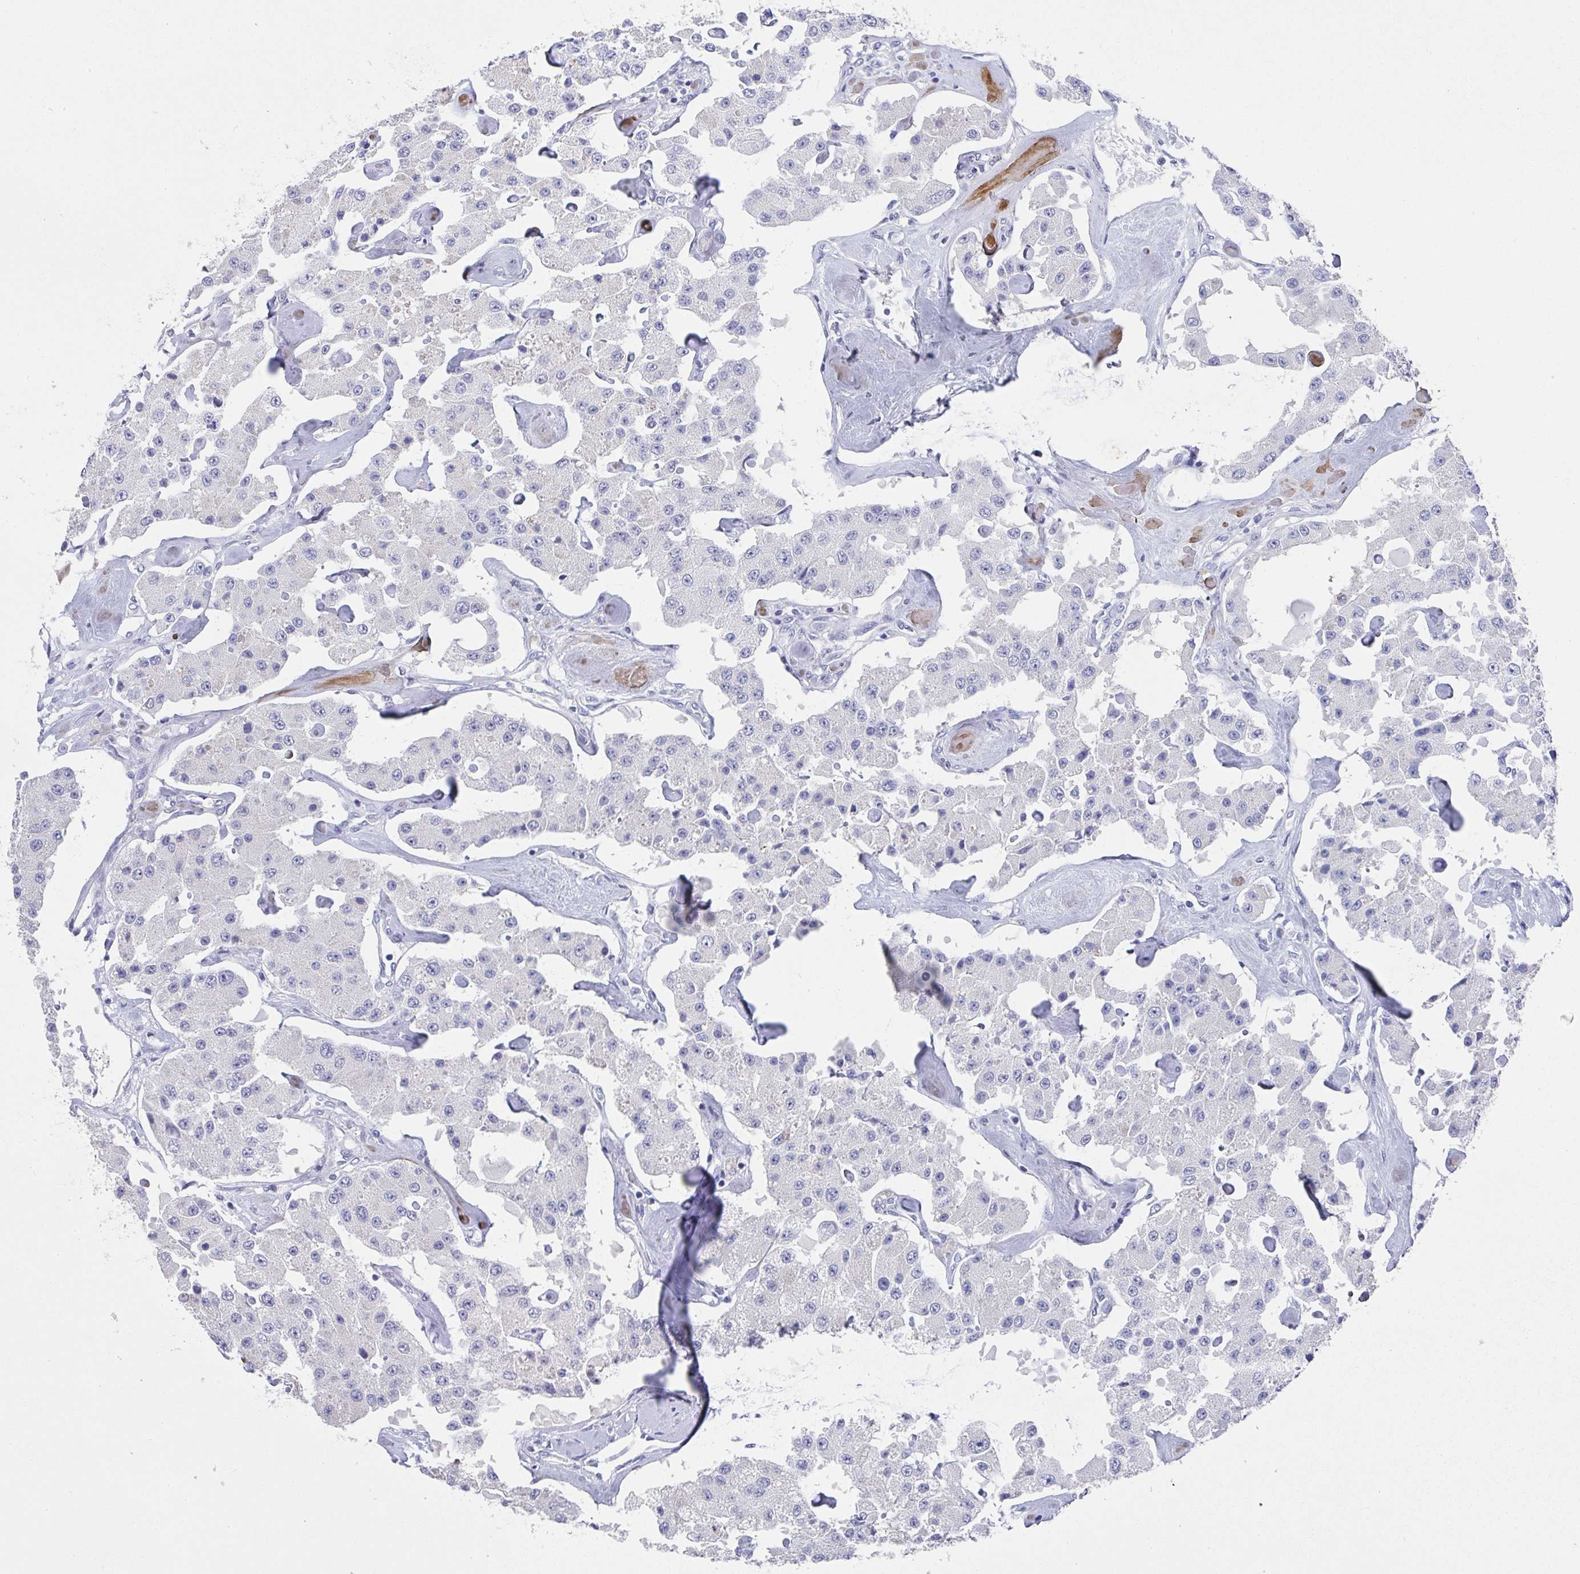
{"staining": {"intensity": "negative", "quantity": "none", "location": "none"}, "tissue": "carcinoid", "cell_type": "Tumor cells", "image_type": "cancer", "snomed": [{"axis": "morphology", "description": "Carcinoid, malignant, NOS"}, {"axis": "topography", "description": "Pancreas"}], "caption": "An image of carcinoid stained for a protein displays no brown staining in tumor cells. (DAB (3,3'-diaminobenzidine) immunohistochemistry, high magnification).", "gene": "TNFRSF8", "patient": {"sex": "male", "age": 41}}